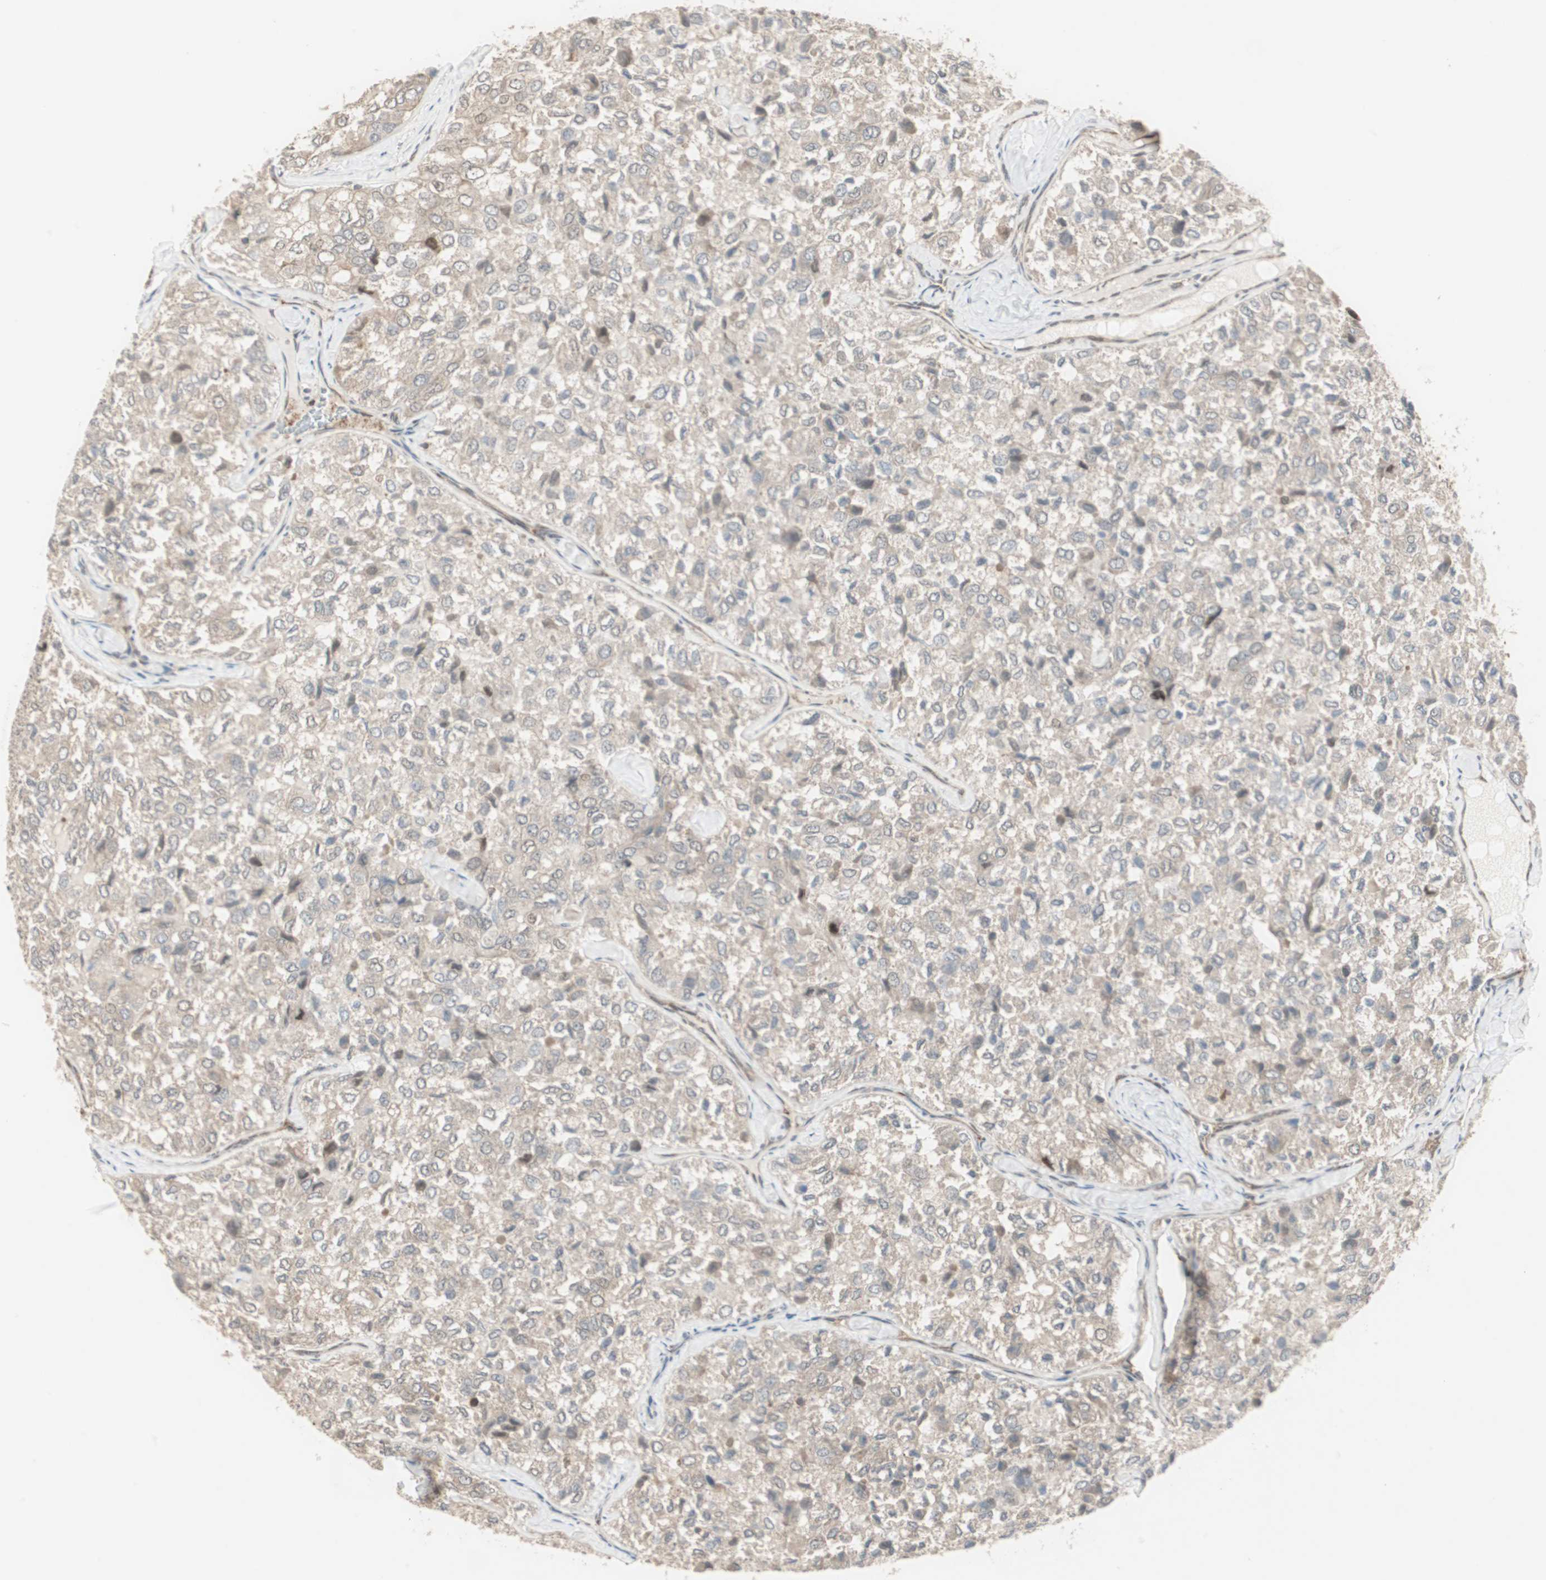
{"staining": {"intensity": "weak", "quantity": ">75%", "location": "cytoplasmic/membranous"}, "tissue": "thyroid cancer", "cell_type": "Tumor cells", "image_type": "cancer", "snomed": [{"axis": "morphology", "description": "Follicular adenoma carcinoma, NOS"}, {"axis": "topography", "description": "Thyroid gland"}], "caption": "Thyroid follicular adenoma carcinoma was stained to show a protein in brown. There is low levels of weak cytoplasmic/membranous staining in approximately >75% of tumor cells.", "gene": "PFDN1", "patient": {"sex": "male", "age": 75}}